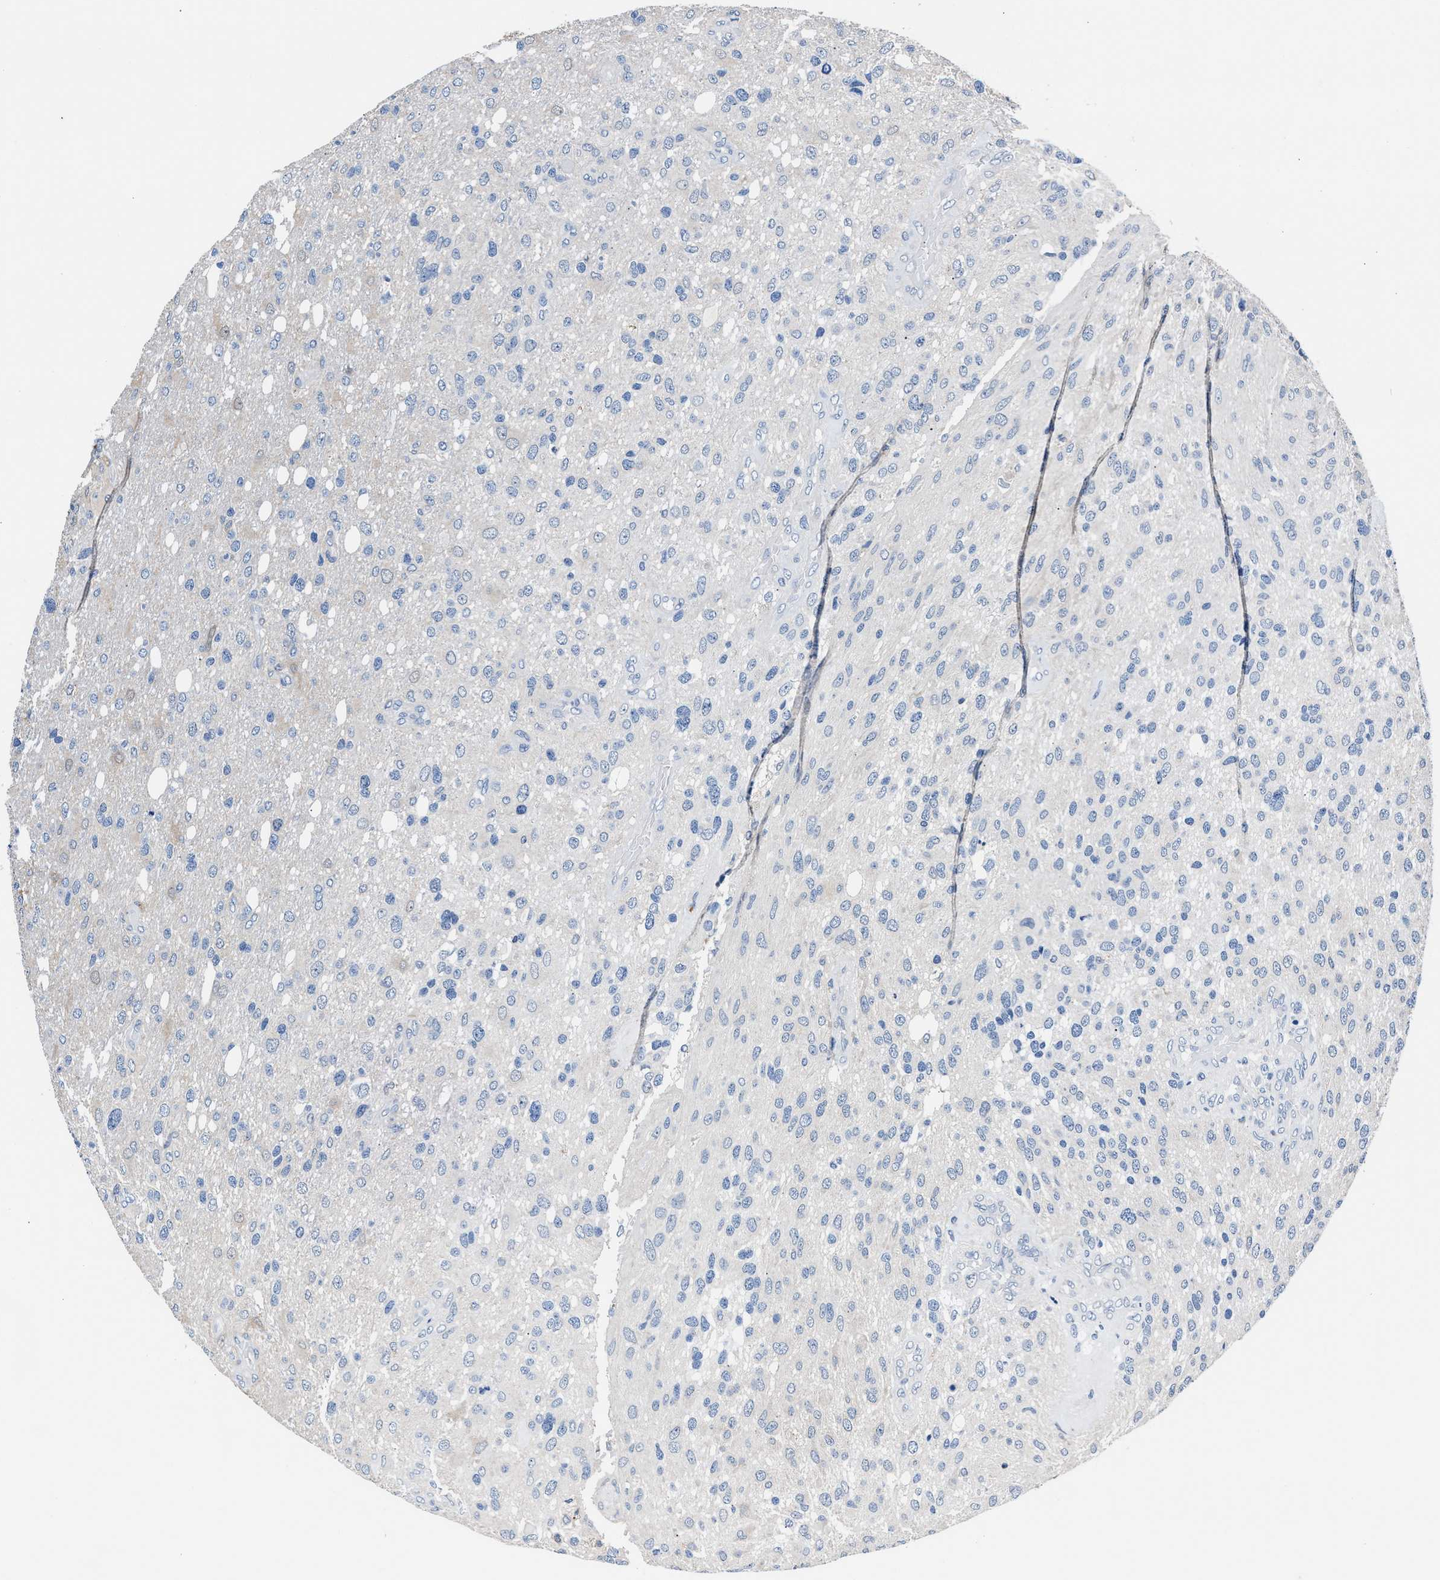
{"staining": {"intensity": "negative", "quantity": "none", "location": "none"}, "tissue": "glioma", "cell_type": "Tumor cells", "image_type": "cancer", "snomed": [{"axis": "morphology", "description": "Glioma, malignant, High grade"}, {"axis": "topography", "description": "Brain"}], "caption": "Tumor cells show no significant positivity in glioma.", "gene": "GSTM1", "patient": {"sex": "female", "age": 58}}